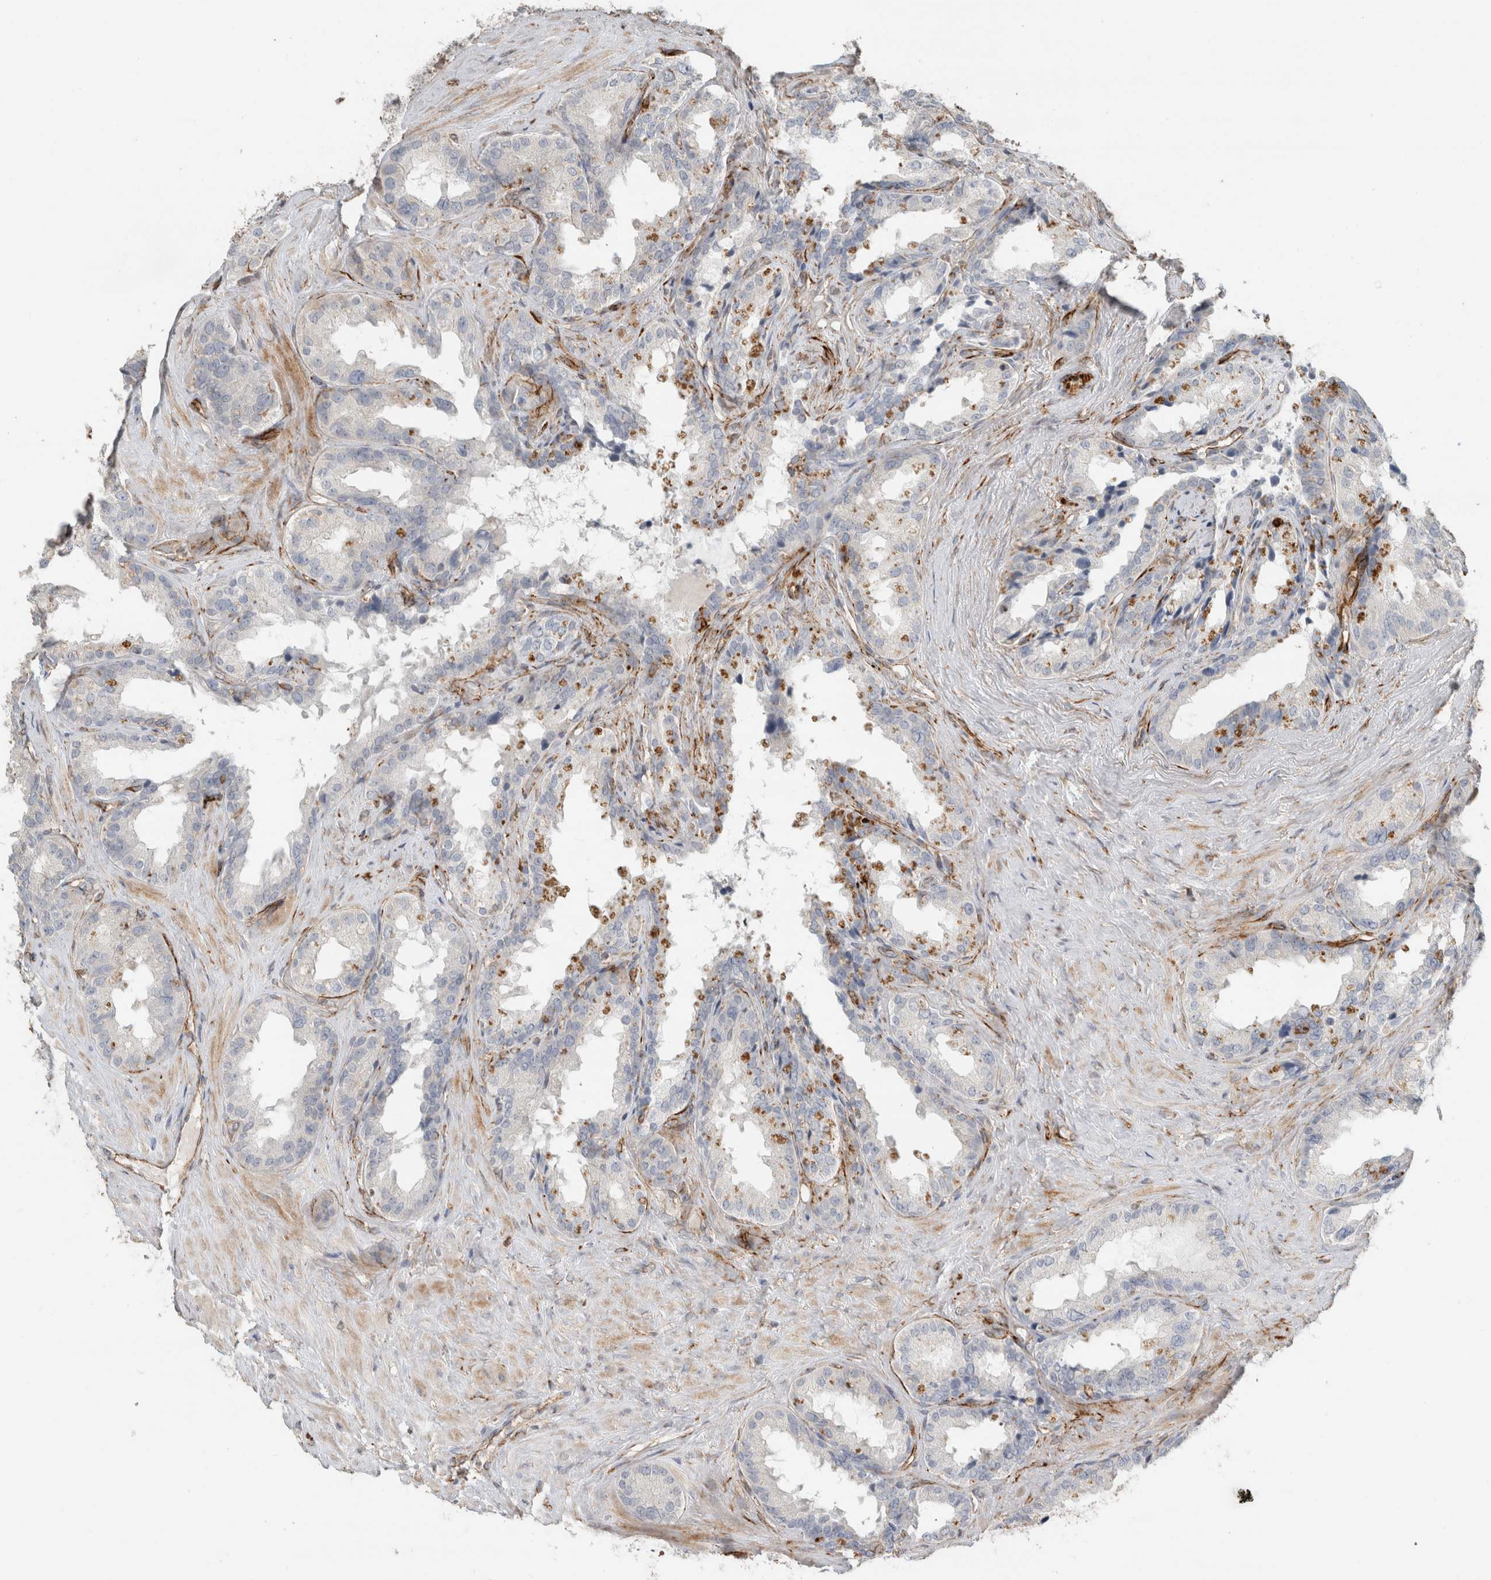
{"staining": {"intensity": "weak", "quantity": "<25%", "location": "cytoplasmic/membranous"}, "tissue": "seminal vesicle", "cell_type": "Glandular cells", "image_type": "normal", "snomed": [{"axis": "morphology", "description": "Normal tissue, NOS"}, {"axis": "topography", "description": "Seminal veicle"}], "caption": "This image is of benign seminal vesicle stained with immunohistochemistry to label a protein in brown with the nuclei are counter-stained blue. There is no staining in glandular cells.", "gene": "LY86", "patient": {"sex": "male", "age": 80}}